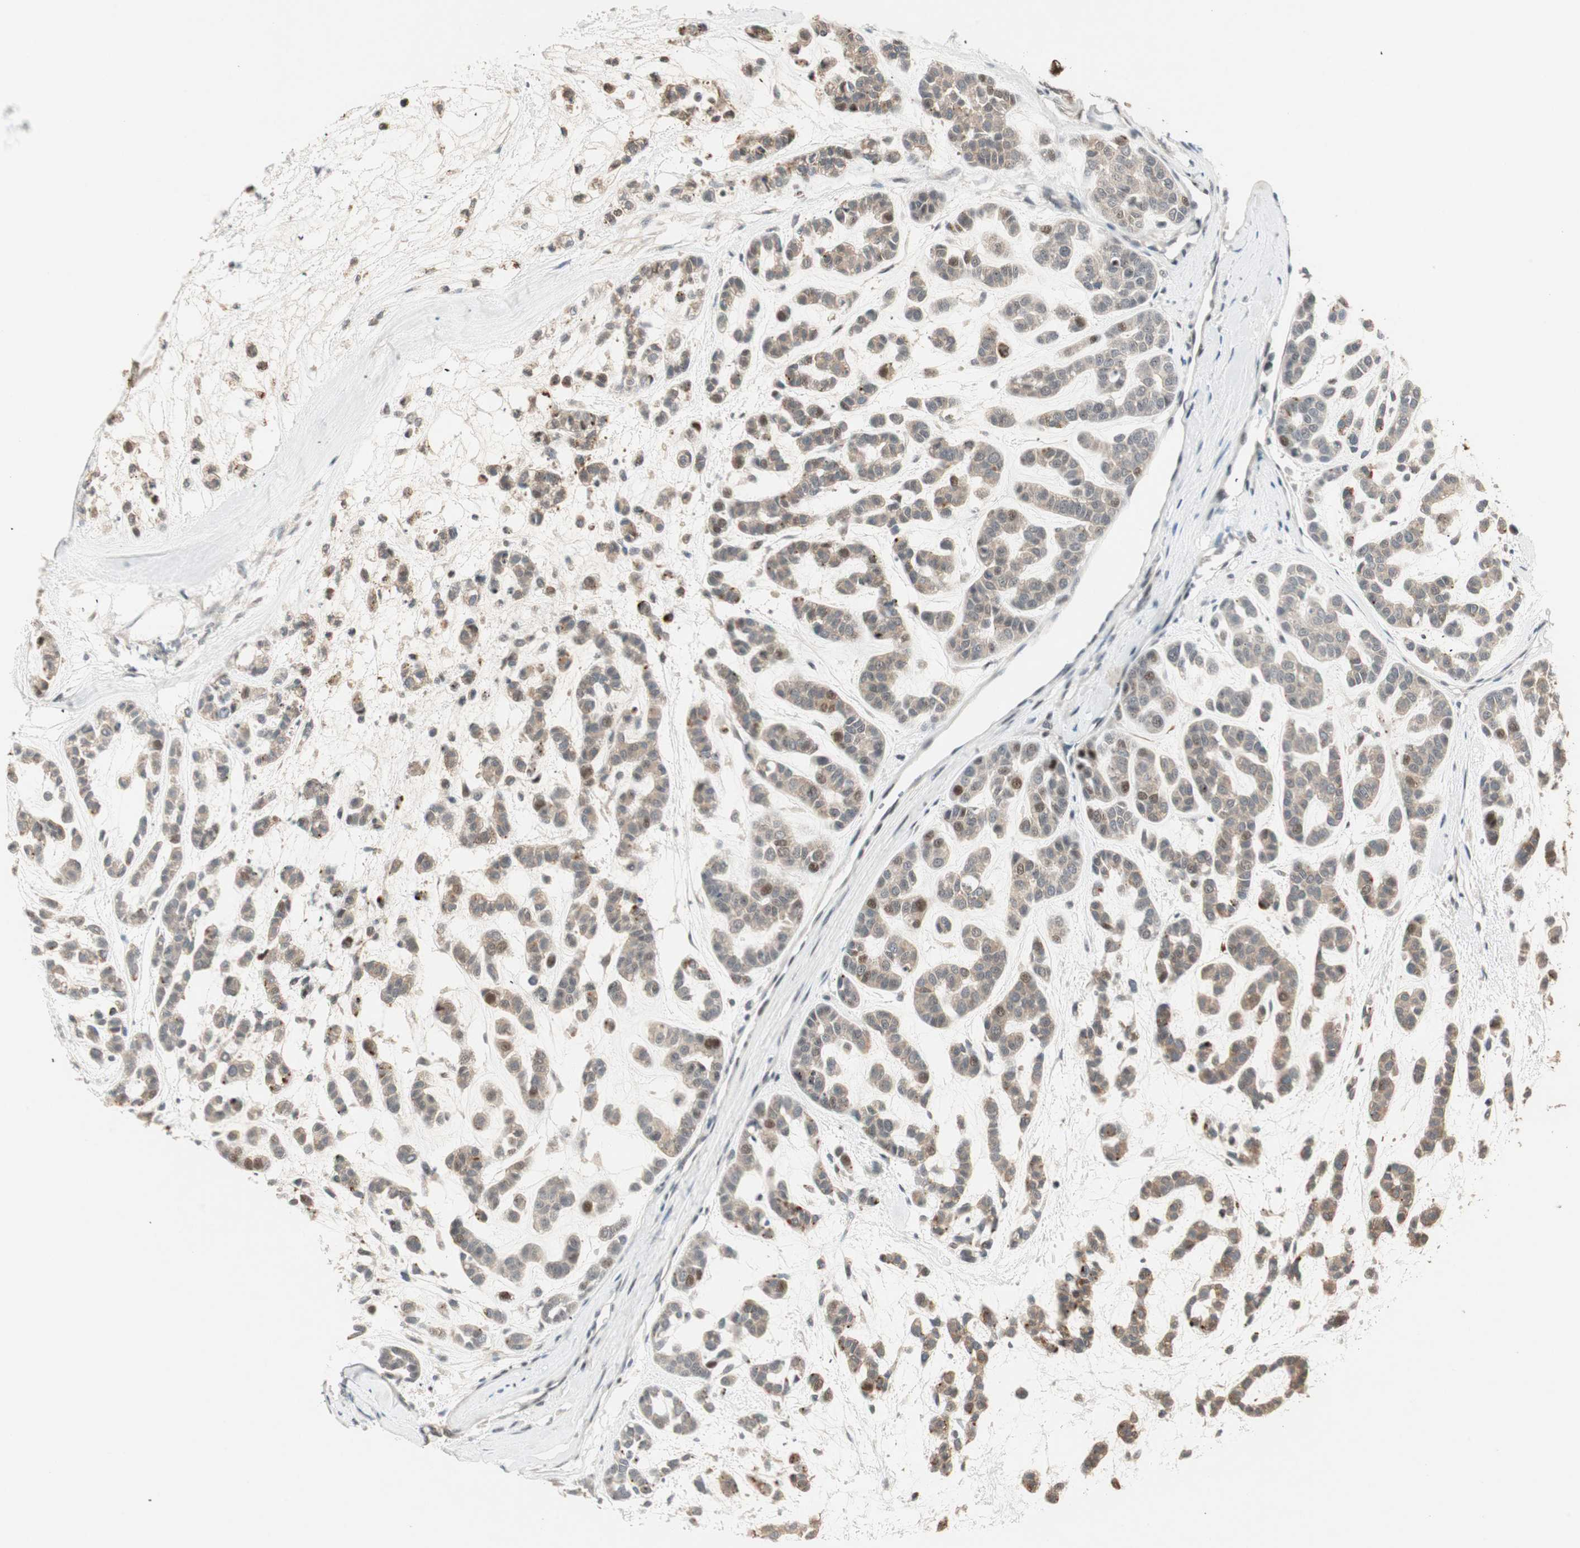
{"staining": {"intensity": "moderate", "quantity": ">75%", "location": "cytoplasmic/membranous,nuclear"}, "tissue": "head and neck cancer", "cell_type": "Tumor cells", "image_type": "cancer", "snomed": [{"axis": "morphology", "description": "Adenocarcinoma, NOS"}, {"axis": "morphology", "description": "Adenoma, NOS"}, {"axis": "topography", "description": "Head-Neck"}], "caption": "This photomicrograph reveals head and neck adenoma stained with IHC to label a protein in brown. The cytoplasmic/membranous and nuclear of tumor cells show moderate positivity for the protein. Nuclei are counter-stained blue.", "gene": "ACSL5", "patient": {"sex": "female", "age": 55}}